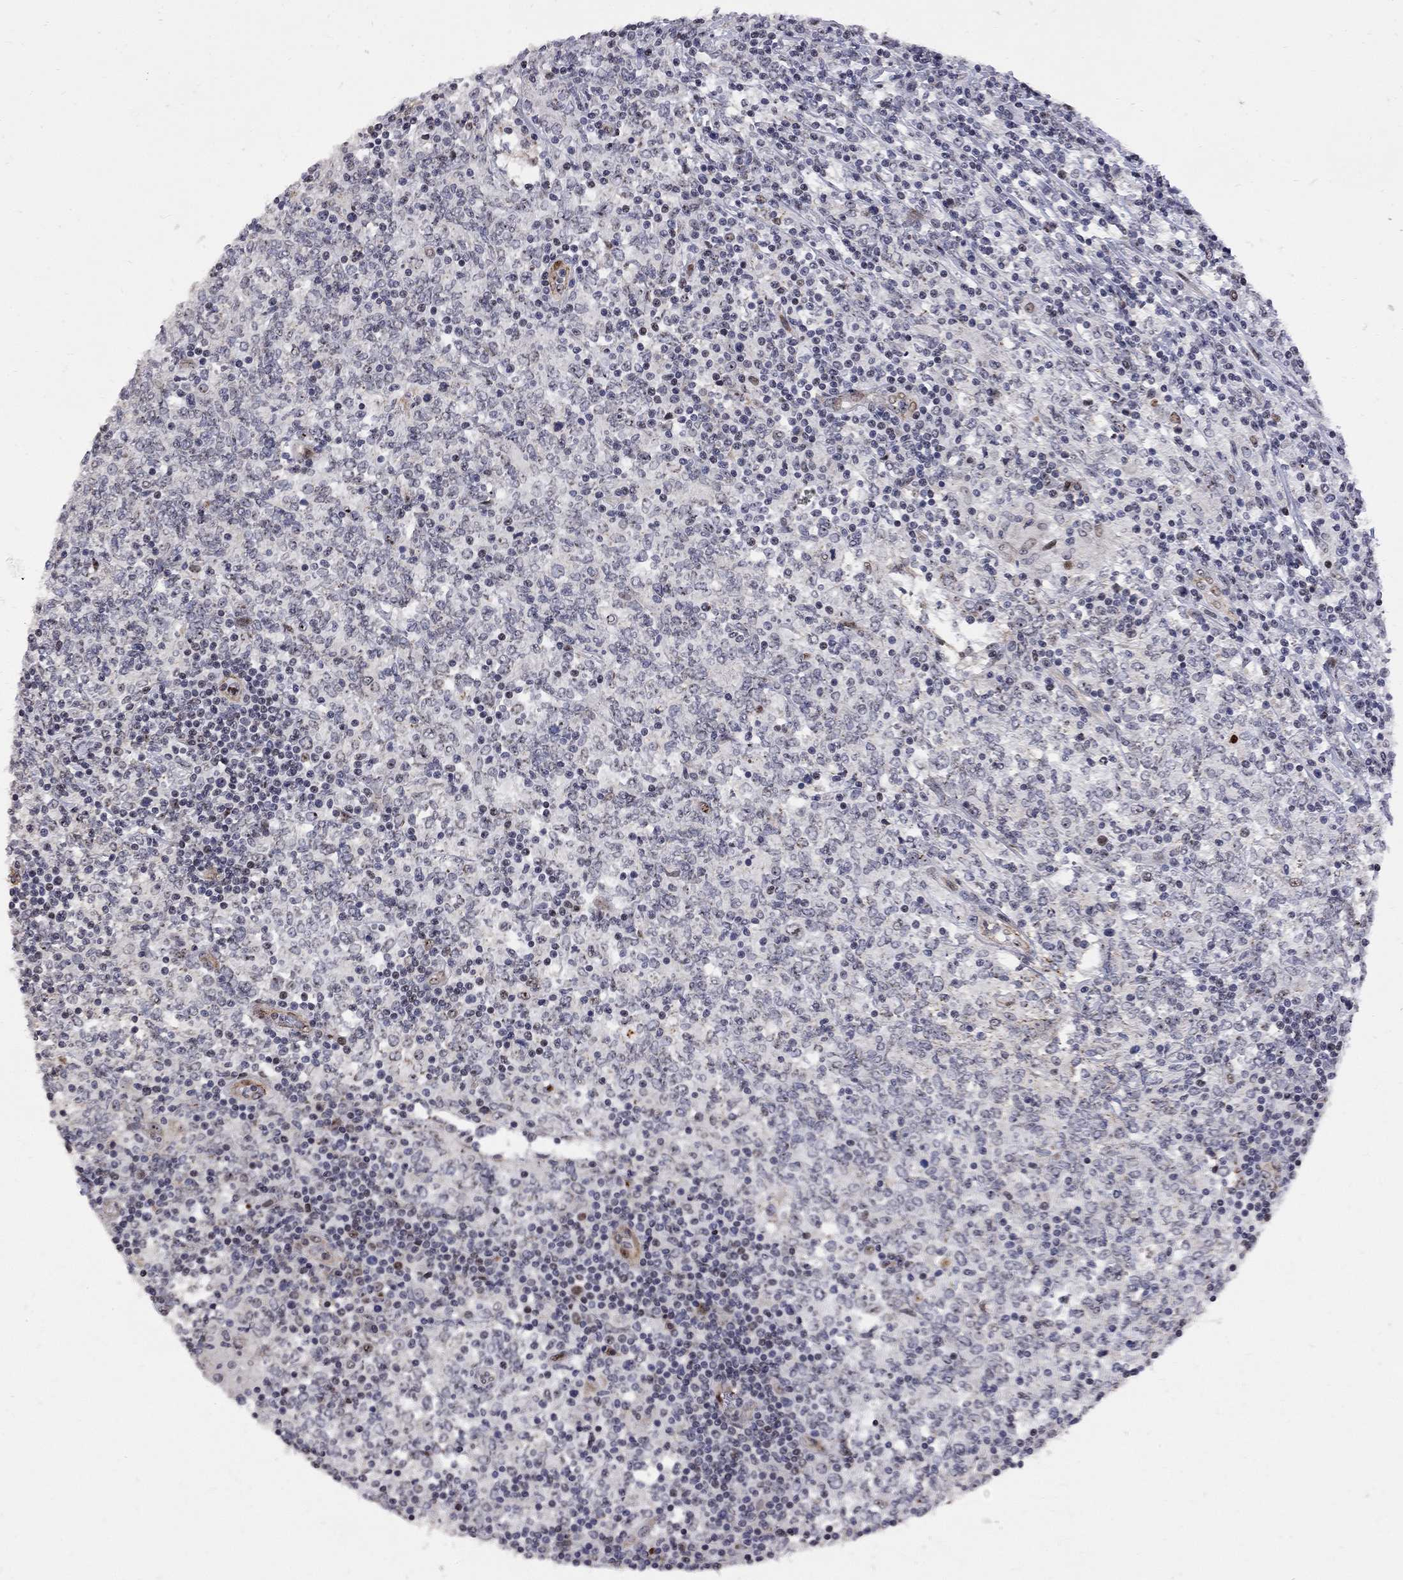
{"staining": {"intensity": "negative", "quantity": "none", "location": "none"}, "tissue": "lymphoma", "cell_type": "Tumor cells", "image_type": "cancer", "snomed": [{"axis": "morphology", "description": "Malignant lymphoma, non-Hodgkin's type, High grade"}, {"axis": "topography", "description": "Lymph node"}], "caption": "High-grade malignant lymphoma, non-Hodgkin's type stained for a protein using immunohistochemistry displays no positivity tumor cells.", "gene": "DHX33", "patient": {"sex": "female", "age": 84}}